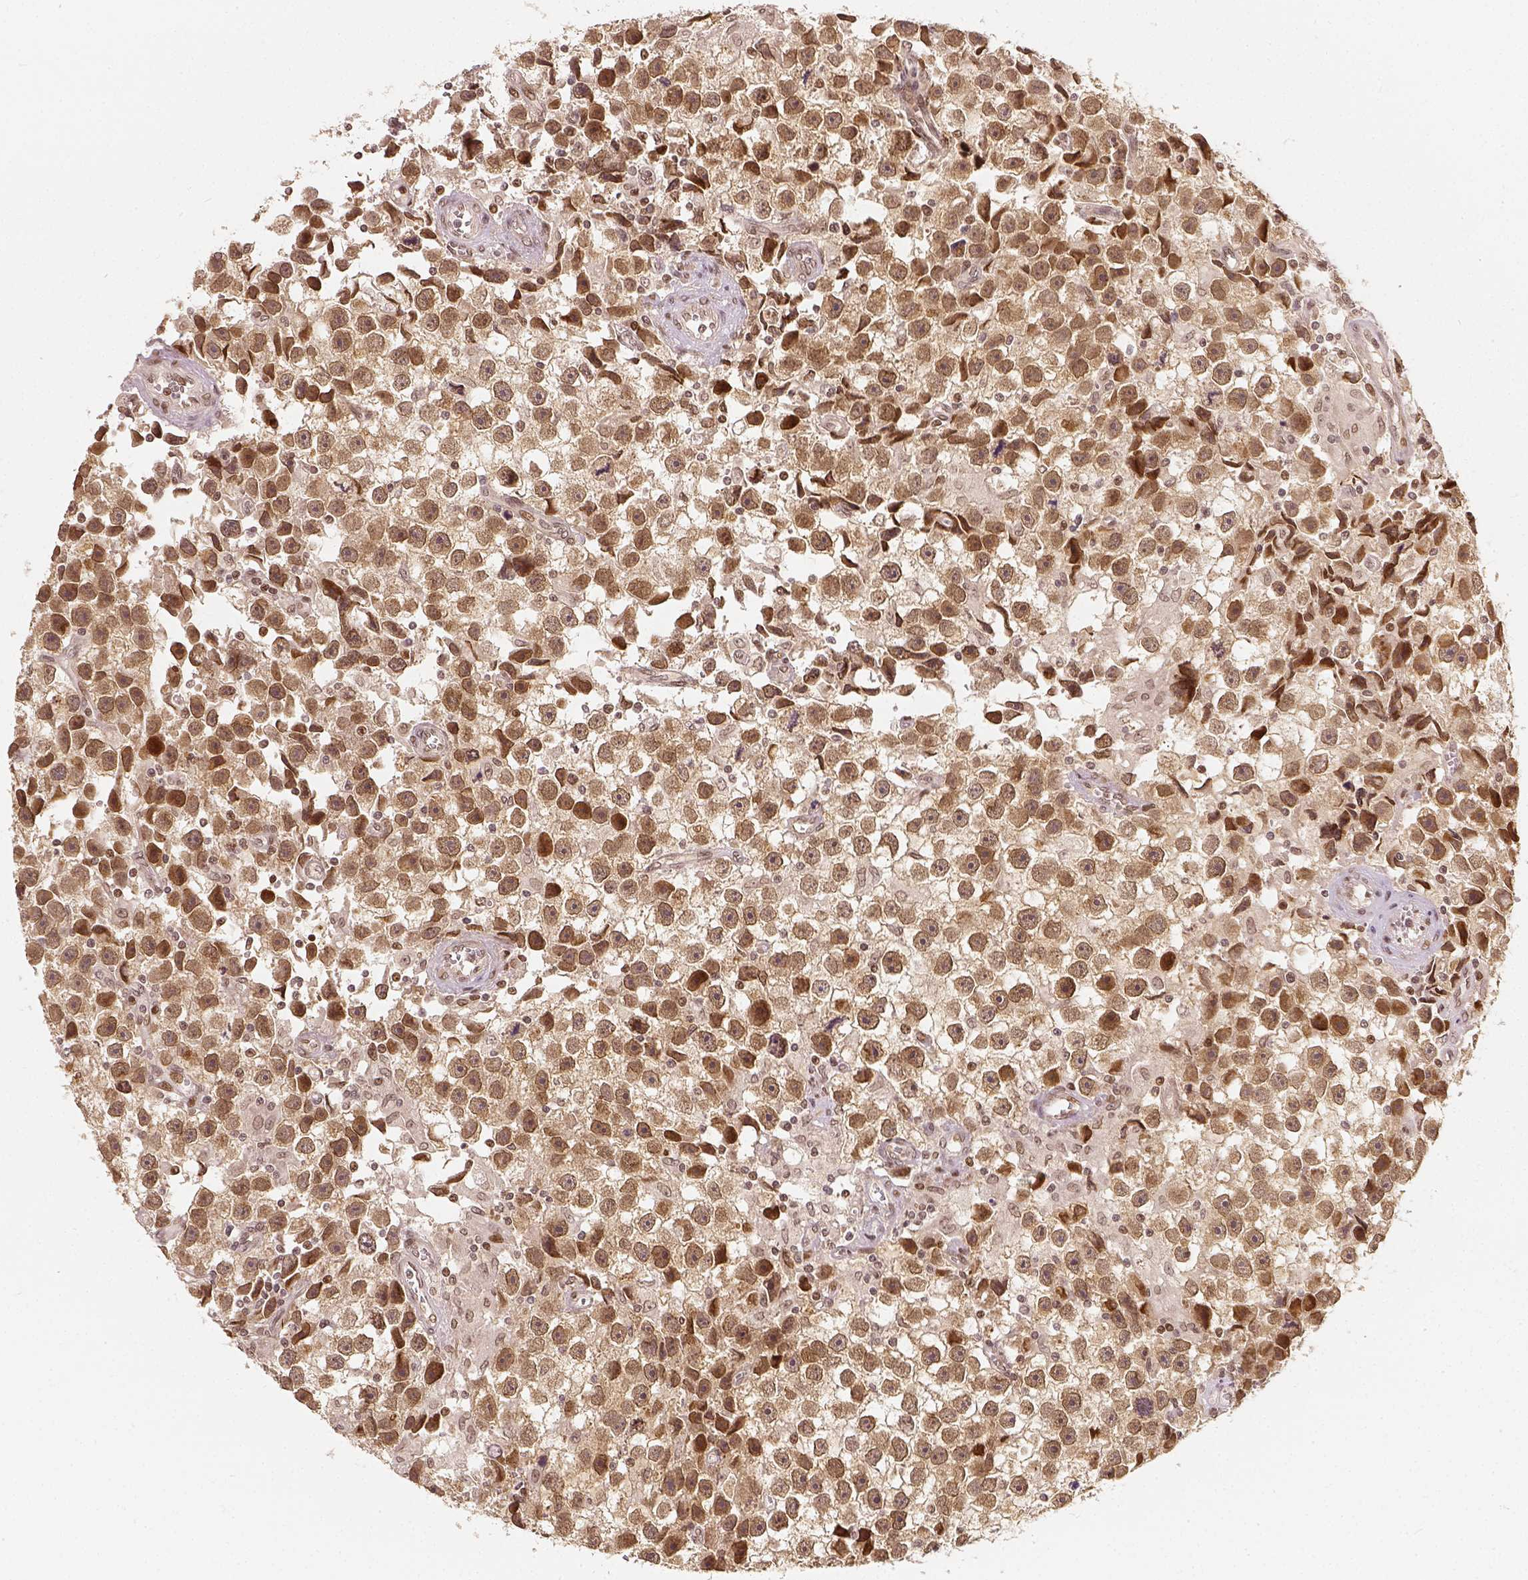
{"staining": {"intensity": "moderate", "quantity": ">75%", "location": "nuclear"}, "tissue": "testis cancer", "cell_type": "Tumor cells", "image_type": "cancer", "snomed": [{"axis": "morphology", "description": "Seminoma, NOS"}, {"axis": "topography", "description": "Testis"}], "caption": "Tumor cells show medium levels of moderate nuclear staining in approximately >75% of cells in human seminoma (testis).", "gene": "ZMAT3", "patient": {"sex": "male", "age": 43}}